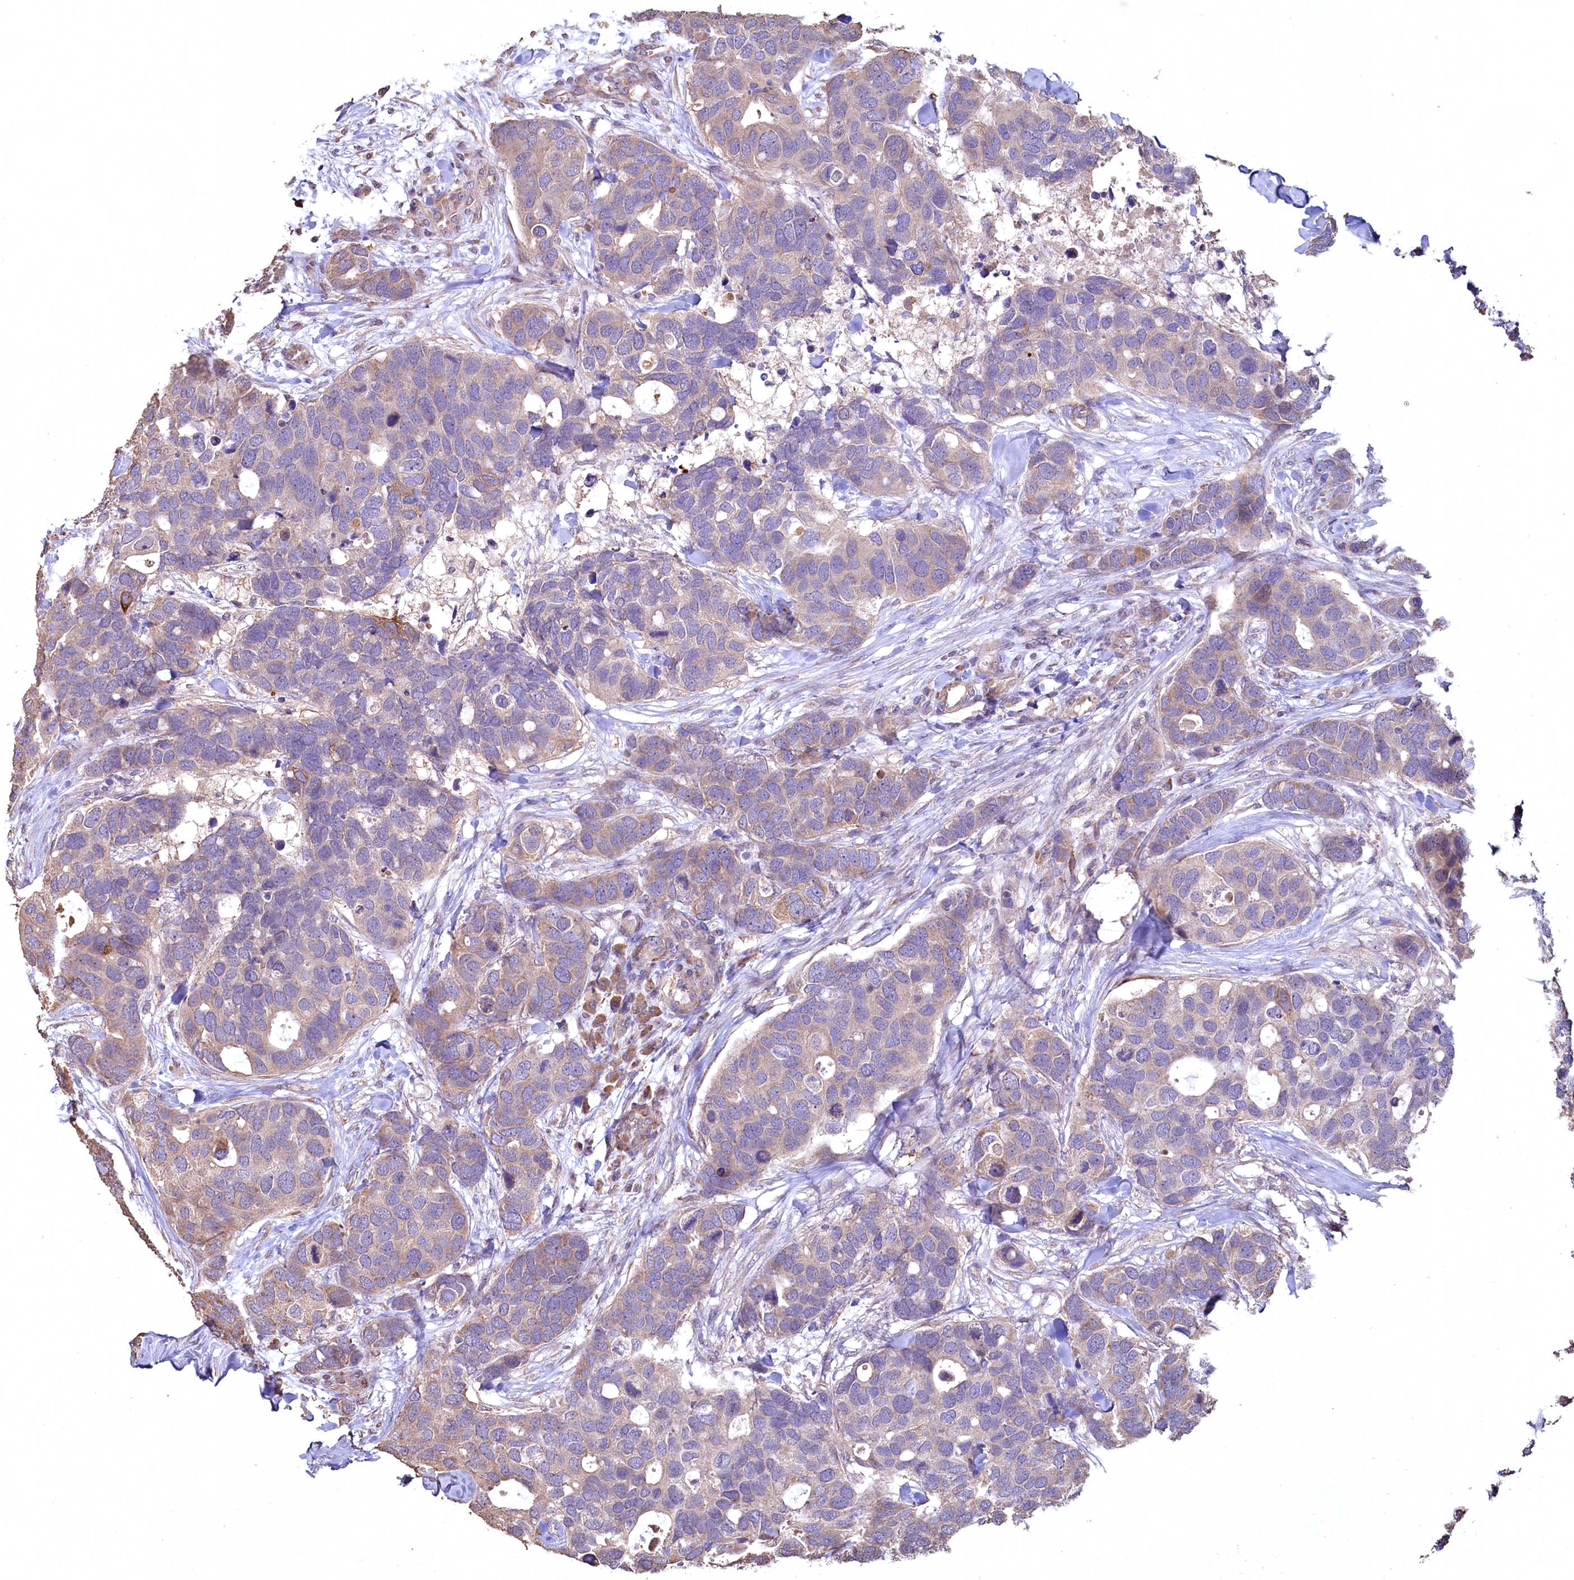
{"staining": {"intensity": "weak", "quantity": "<25%", "location": "cytoplasmic/membranous"}, "tissue": "breast cancer", "cell_type": "Tumor cells", "image_type": "cancer", "snomed": [{"axis": "morphology", "description": "Duct carcinoma"}, {"axis": "topography", "description": "Breast"}], "caption": "Infiltrating ductal carcinoma (breast) was stained to show a protein in brown. There is no significant expression in tumor cells. The staining is performed using DAB brown chromogen with nuclei counter-stained in using hematoxylin.", "gene": "FUNDC1", "patient": {"sex": "female", "age": 83}}